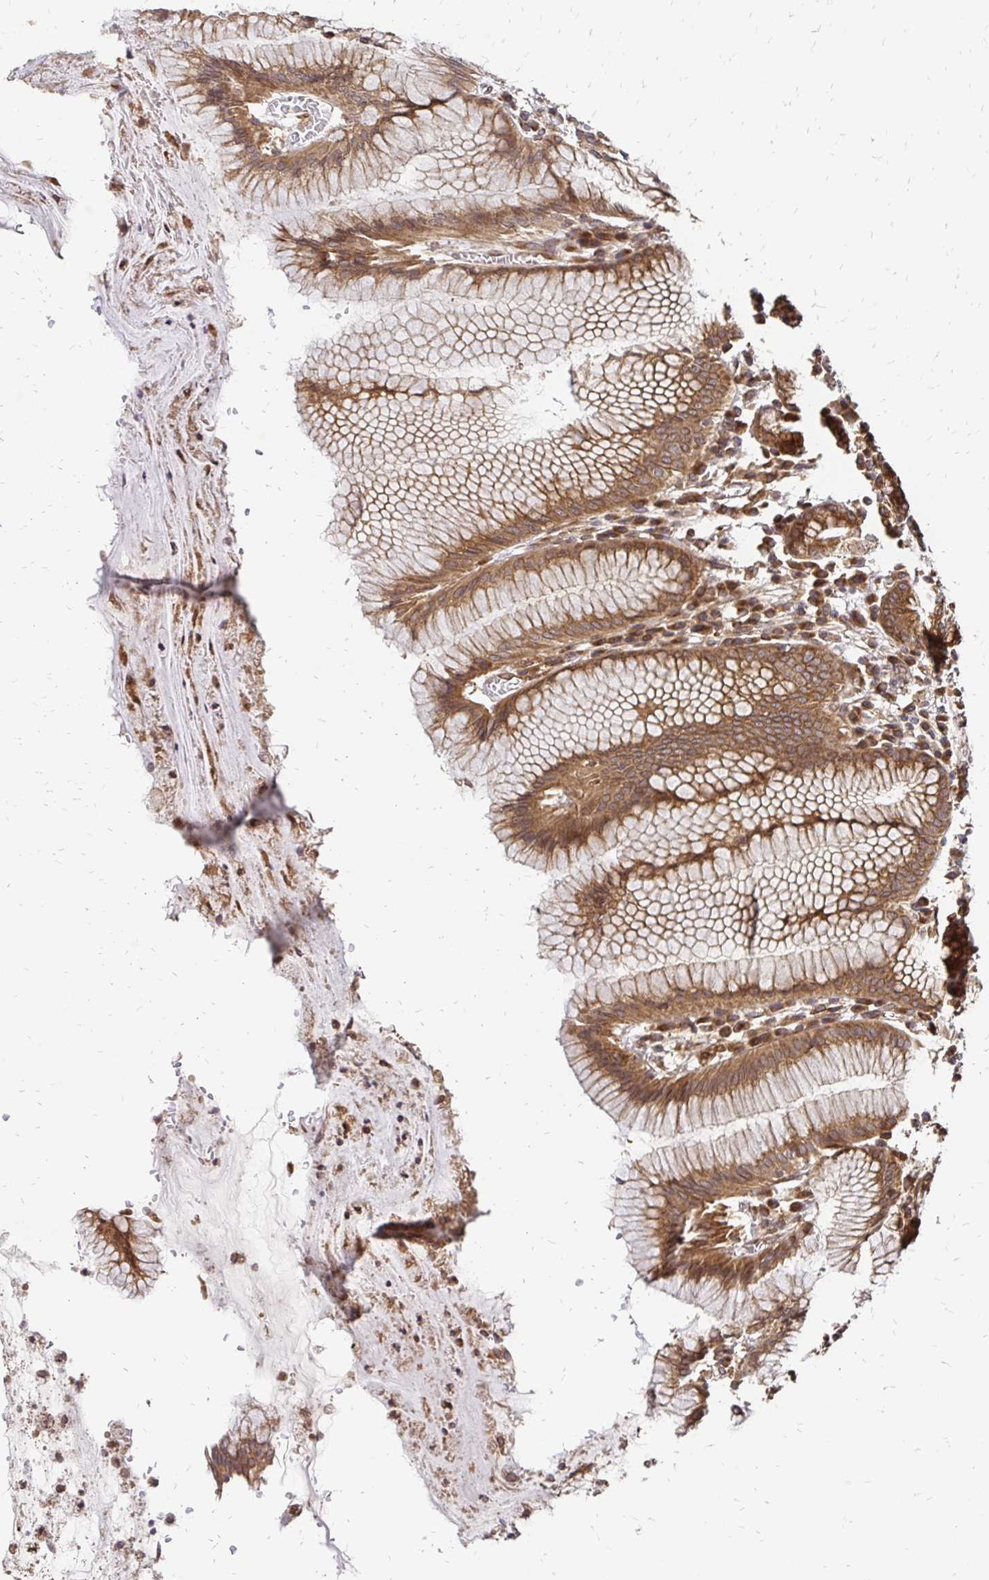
{"staining": {"intensity": "strong", "quantity": ">75%", "location": "cytoplasmic/membranous"}, "tissue": "stomach", "cell_type": "Glandular cells", "image_type": "normal", "snomed": [{"axis": "morphology", "description": "Normal tissue, NOS"}, {"axis": "topography", "description": "Stomach"}], "caption": "A brown stain labels strong cytoplasmic/membranous positivity of a protein in glandular cells of benign human stomach. (IHC, brightfield microscopy, high magnification).", "gene": "ZW10", "patient": {"sex": "male", "age": 55}}